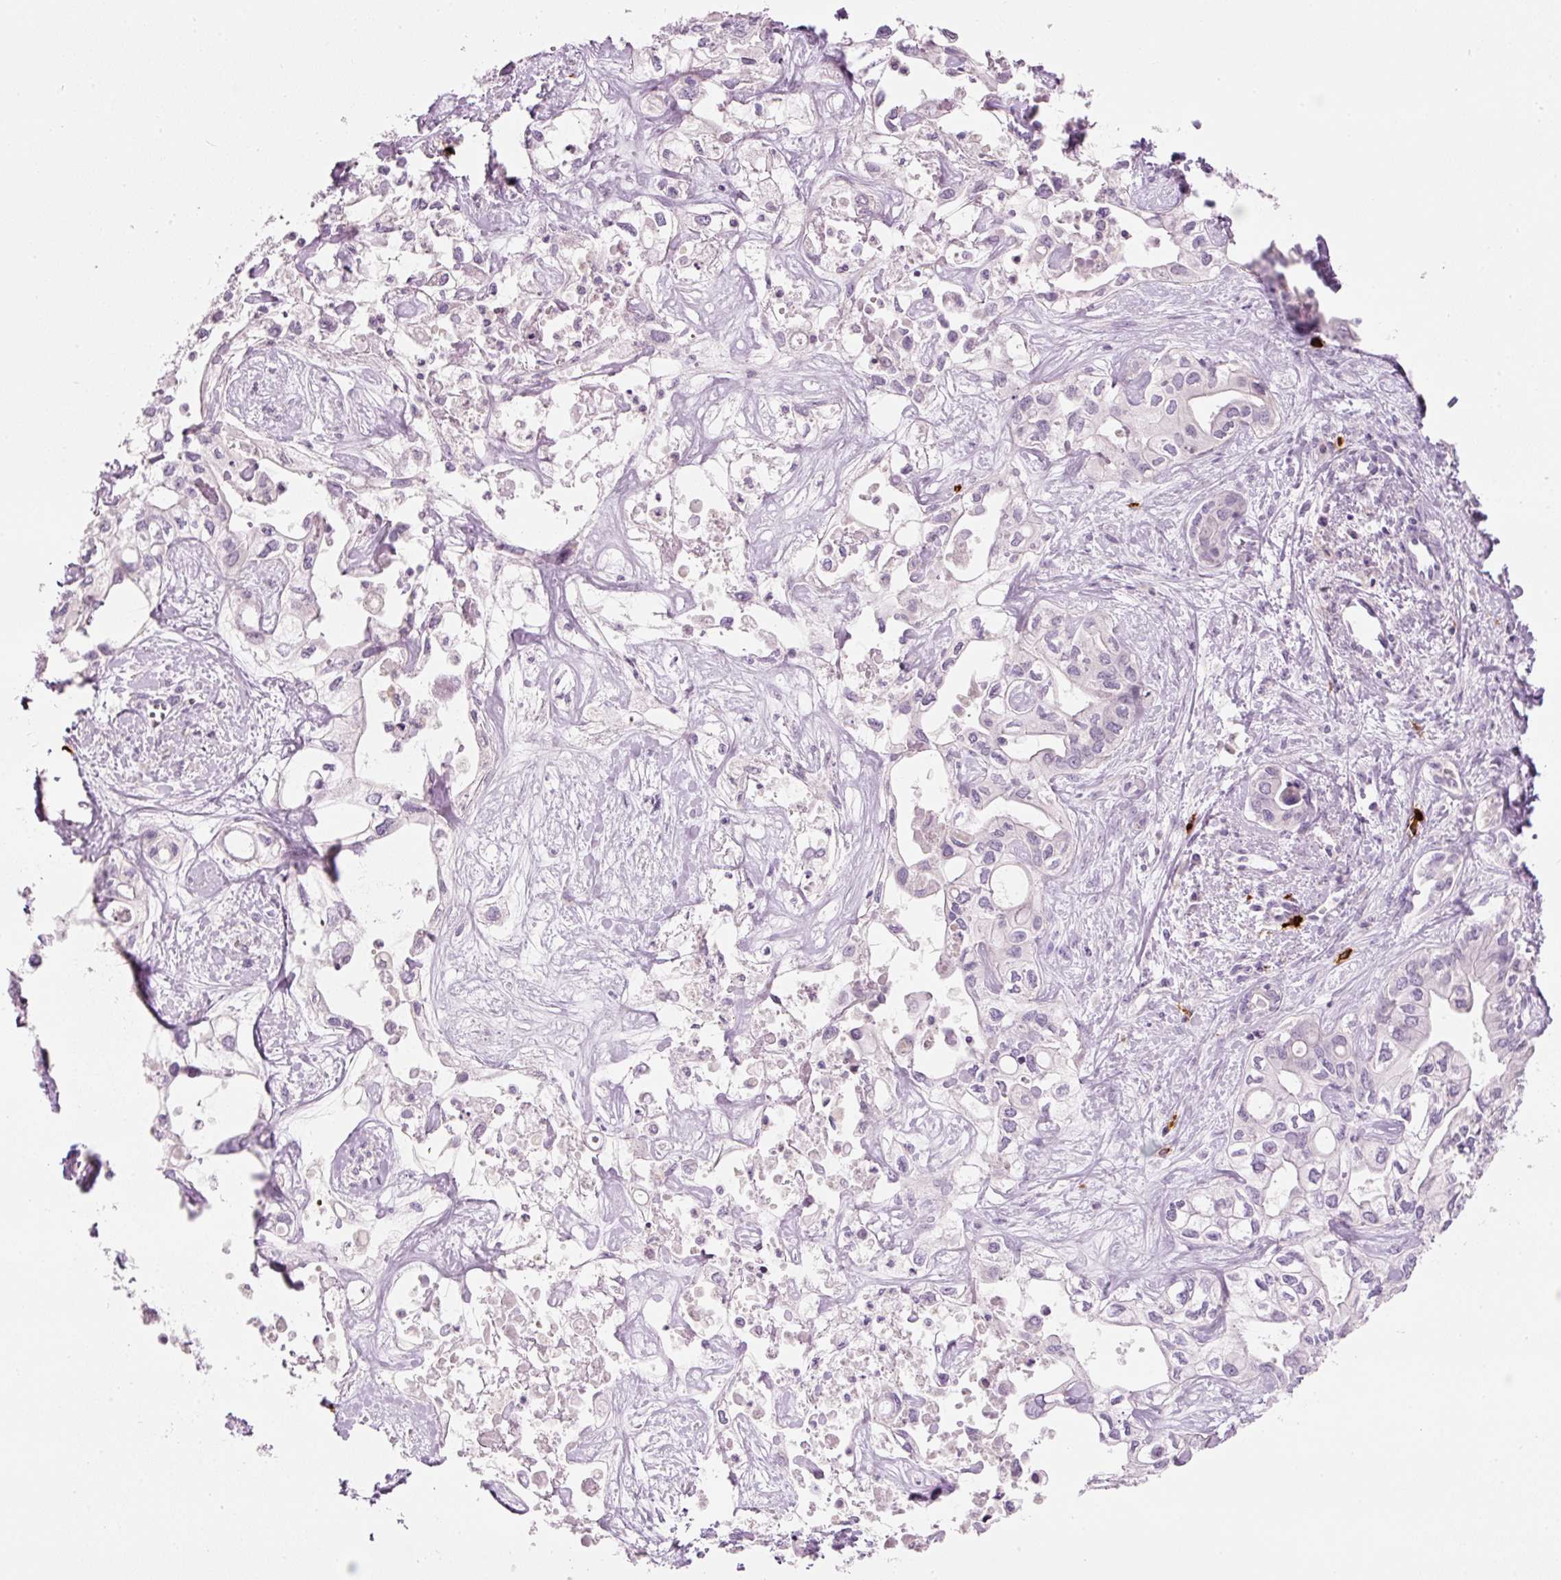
{"staining": {"intensity": "negative", "quantity": "none", "location": "none"}, "tissue": "liver cancer", "cell_type": "Tumor cells", "image_type": "cancer", "snomed": [{"axis": "morphology", "description": "Cholangiocarcinoma"}, {"axis": "topography", "description": "Liver"}], "caption": "Immunohistochemistry (IHC) of liver cholangiocarcinoma reveals no staining in tumor cells. (DAB immunohistochemistry (IHC) visualized using brightfield microscopy, high magnification).", "gene": "CMA1", "patient": {"sex": "female", "age": 64}}